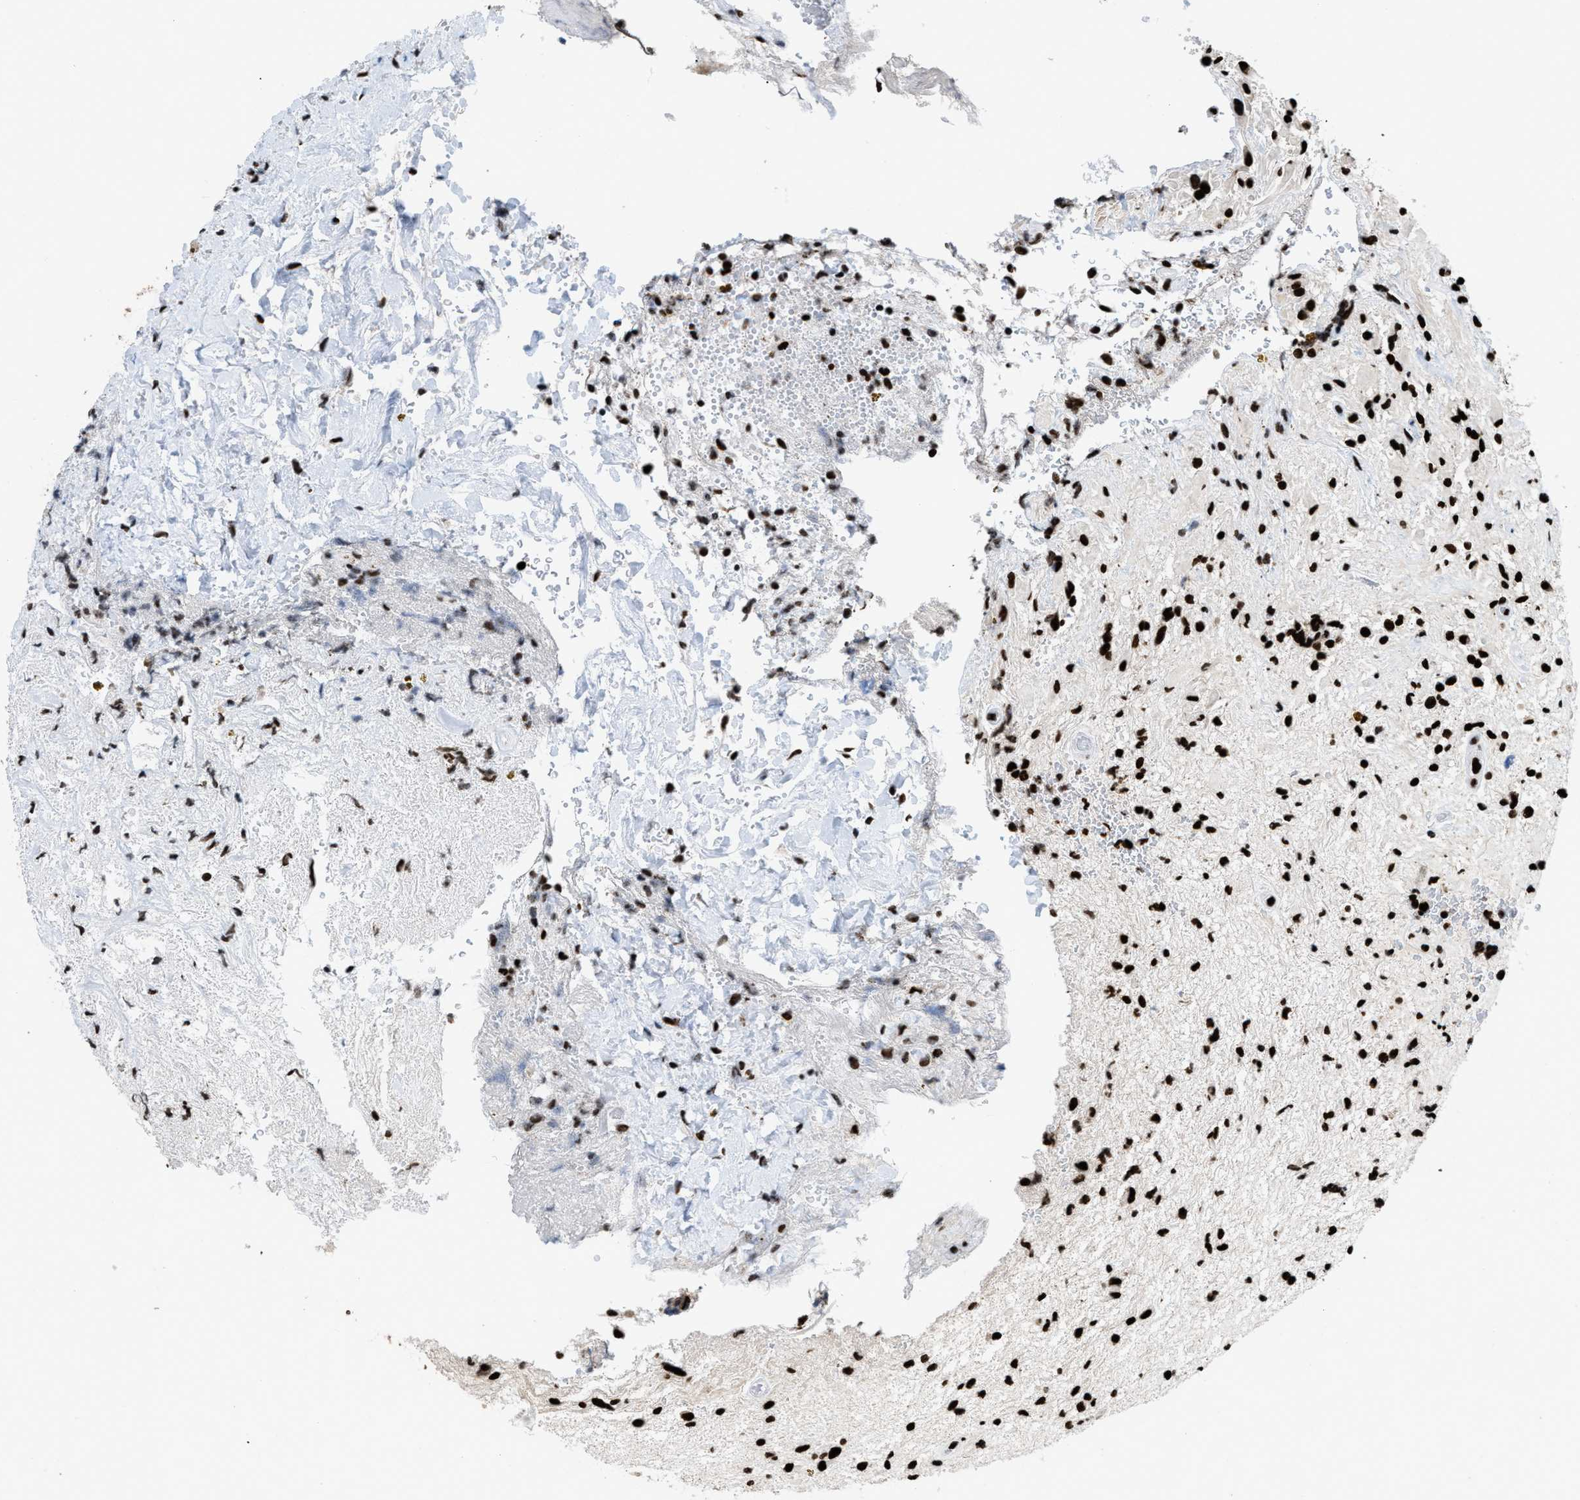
{"staining": {"intensity": "strong", "quantity": ">75%", "location": "nuclear"}, "tissue": "glioma", "cell_type": "Tumor cells", "image_type": "cancer", "snomed": [{"axis": "morphology", "description": "Glioma, malignant, High grade"}, {"axis": "topography", "description": "Brain"}], "caption": "An immunohistochemistry (IHC) image of tumor tissue is shown. Protein staining in brown shows strong nuclear positivity in high-grade glioma (malignant) within tumor cells.", "gene": "HNRNPM", "patient": {"sex": "male", "age": 33}}